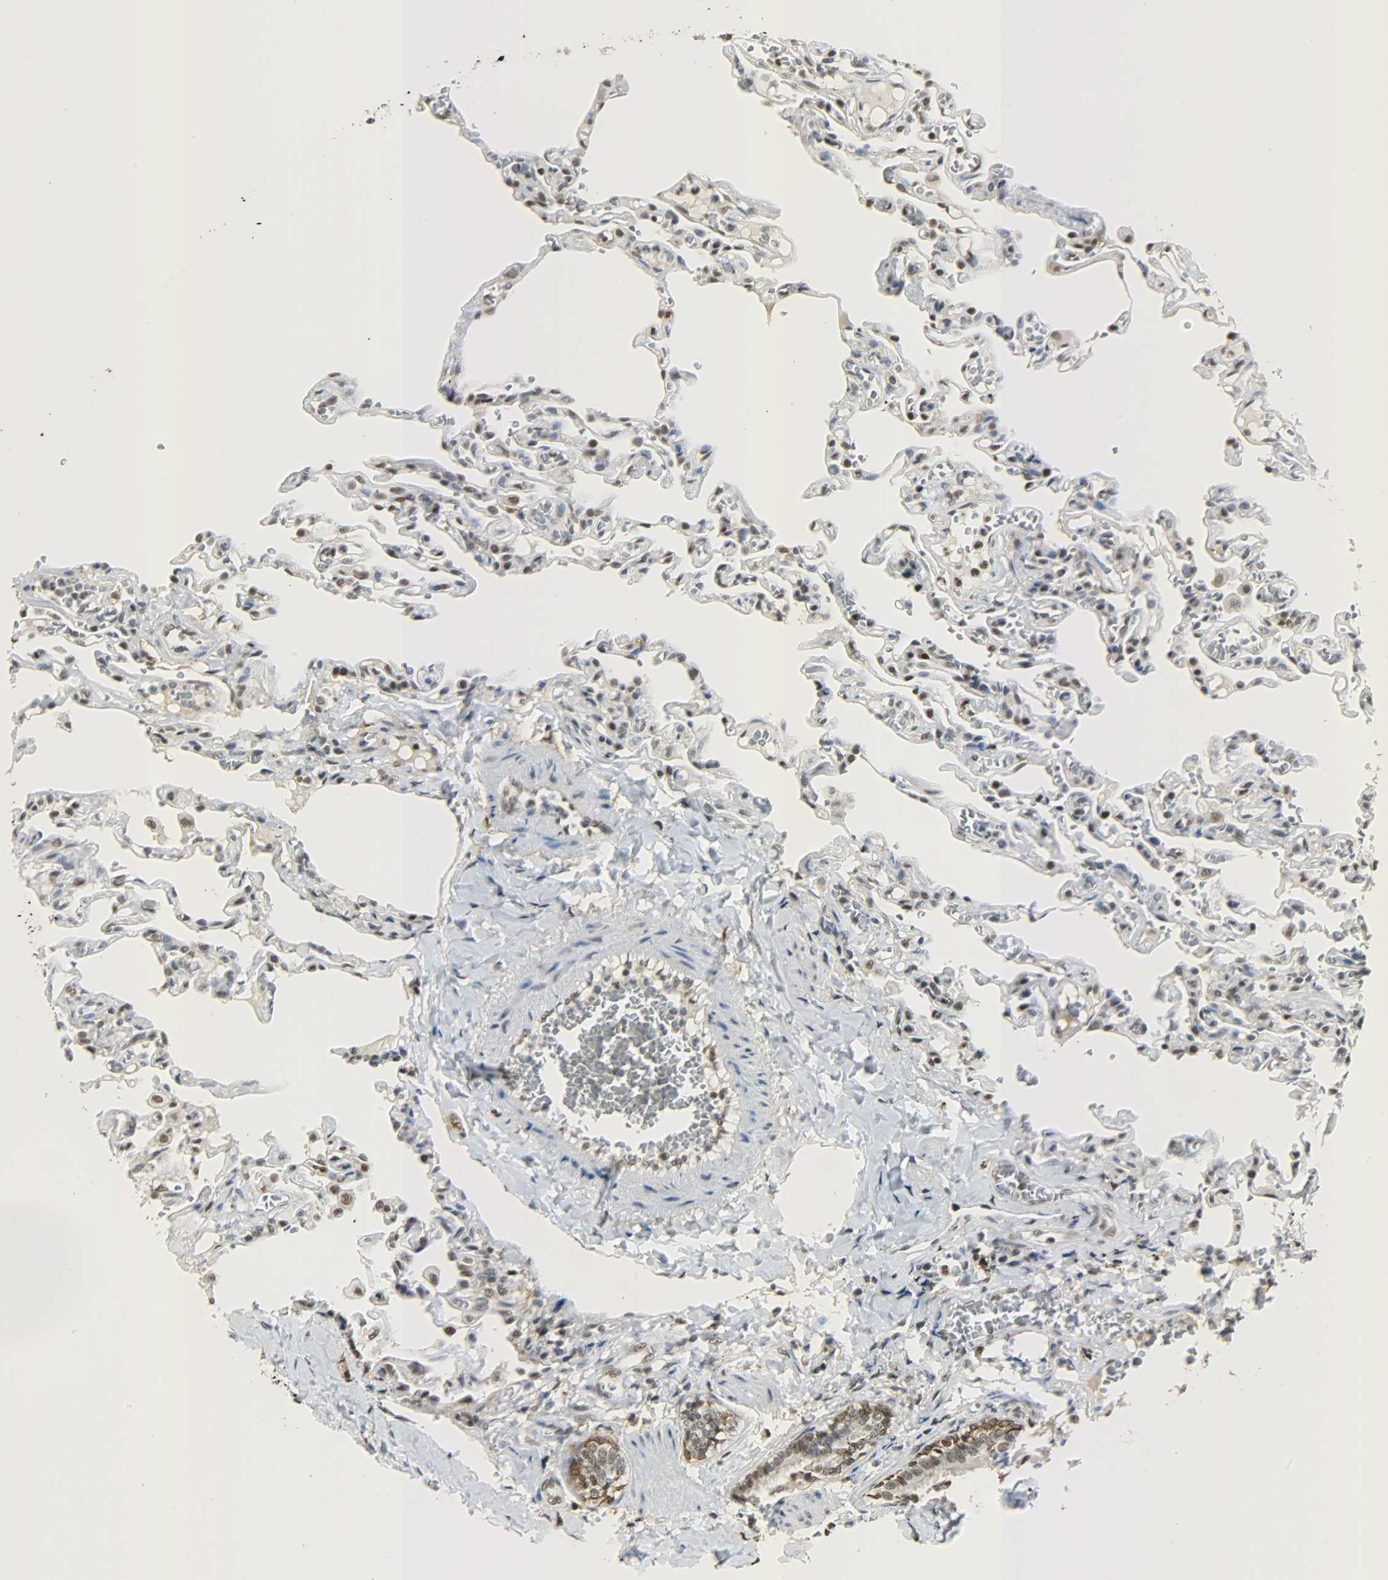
{"staining": {"intensity": "moderate", "quantity": "25%-75%", "location": "nuclear"}, "tissue": "lung", "cell_type": "Alveolar cells", "image_type": "normal", "snomed": [{"axis": "morphology", "description": "Normal tissue, NOS"}, {"axis": "topography", "description": "Lung"}], "caption": "Lung was stained to show a protein in brown. There is medium levels of moderate nuclear positivity in about 25%-75% of alveolar cells.", "gene": "NGFR", "patient": {"sex": "male", "age": 21}}